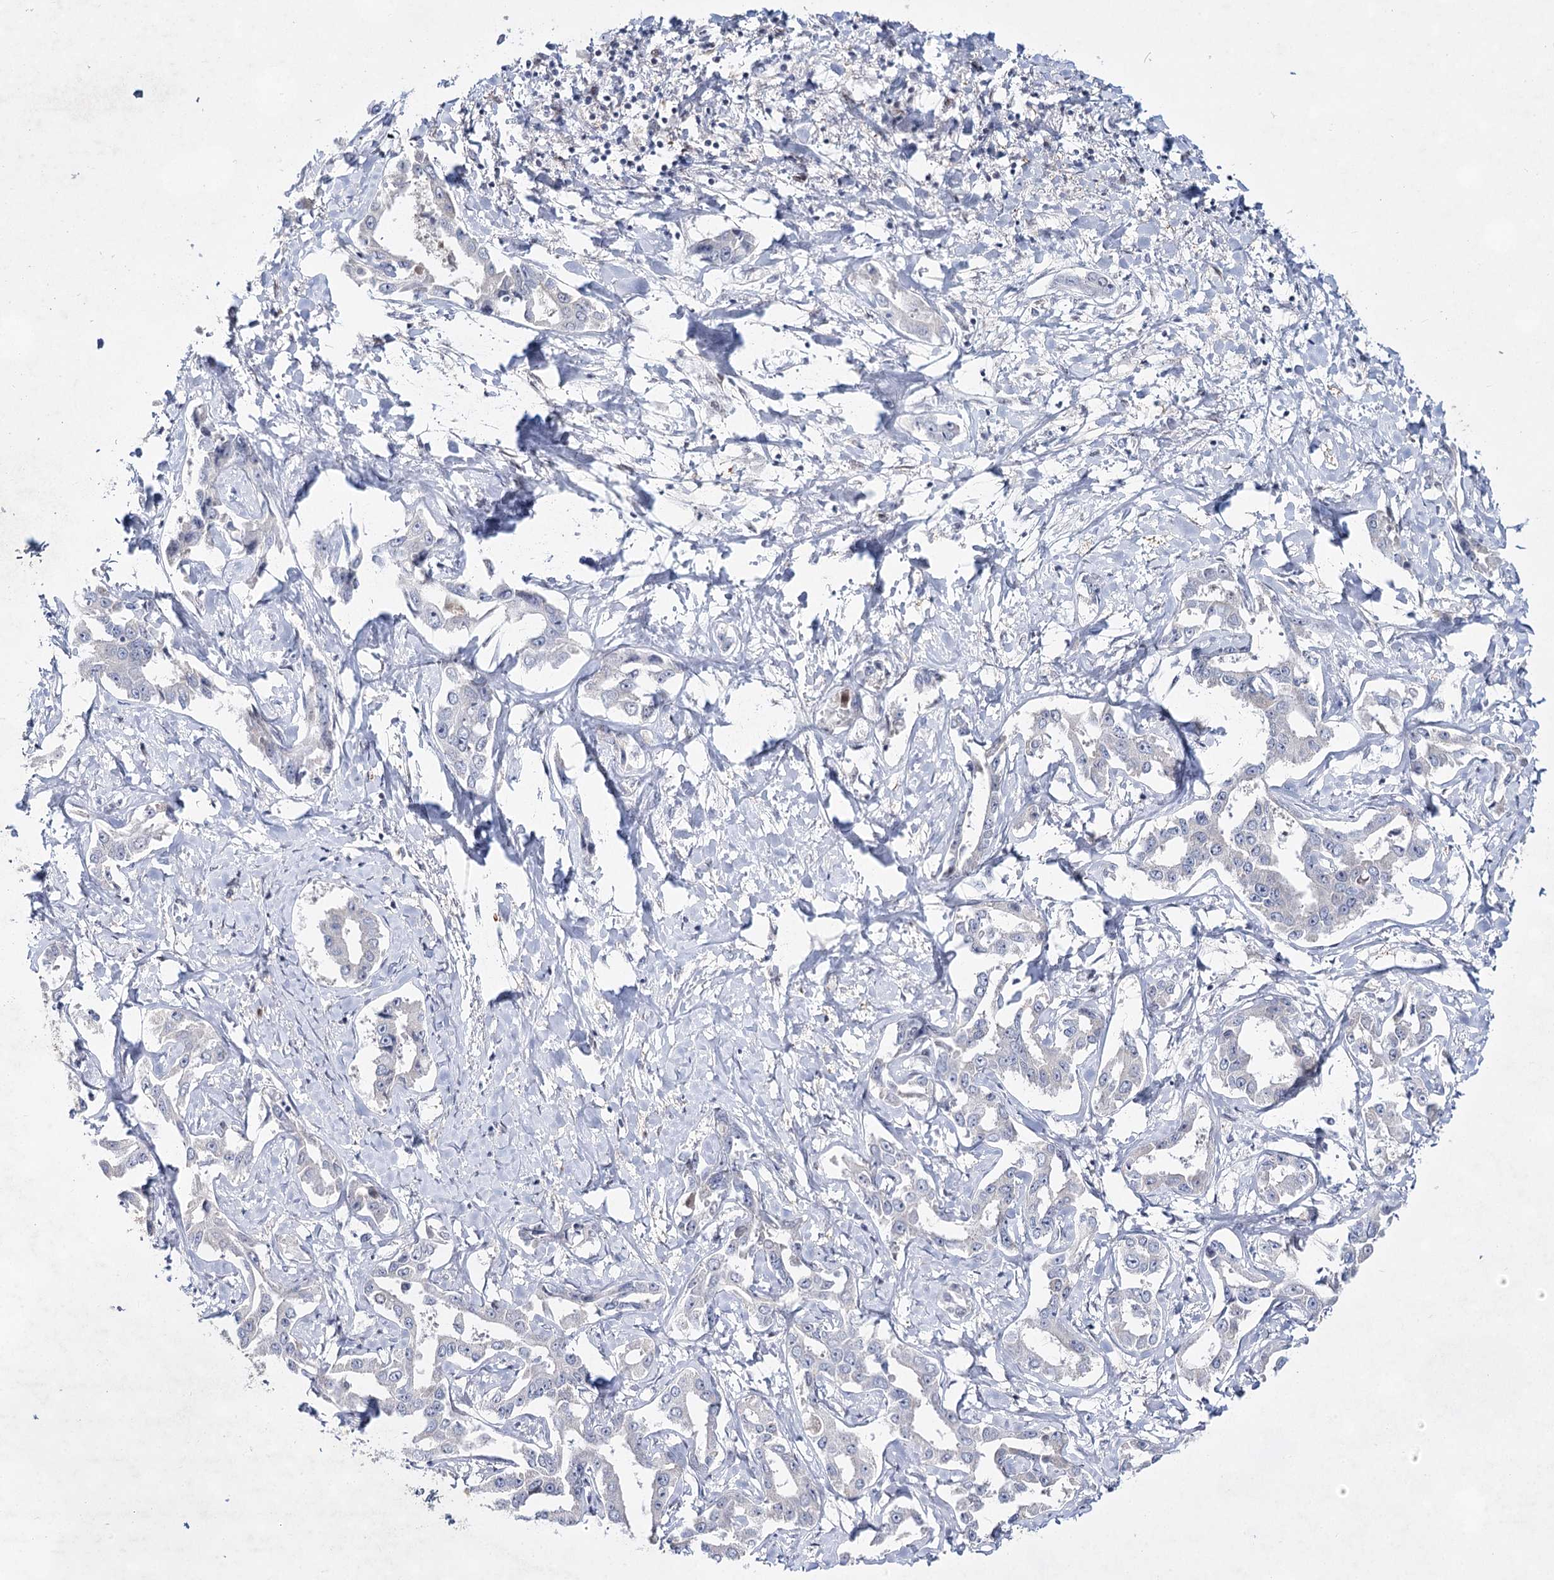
{"staining": {"intensity": "negative", "quantity": "none", "location": "none"}, "tissue": "liver cancer", "cell_type": "Tumor cells", "image_type": "cancer", "snomed": [{"axis": "morphology", "description": "Cholangiocarcinoma"}, {"axis": "topography", "description": "Liver"}], "caption": "Tumor cells are negative for protein expression in human cholangiocarcinoma (liver). (DAB (3,3'-diaminobenzidine) immunohistochemistry (IHC) with hematoxylin counter stain).", "gene": "UGDH", "patient": {"sex": "male", "age": 59}}